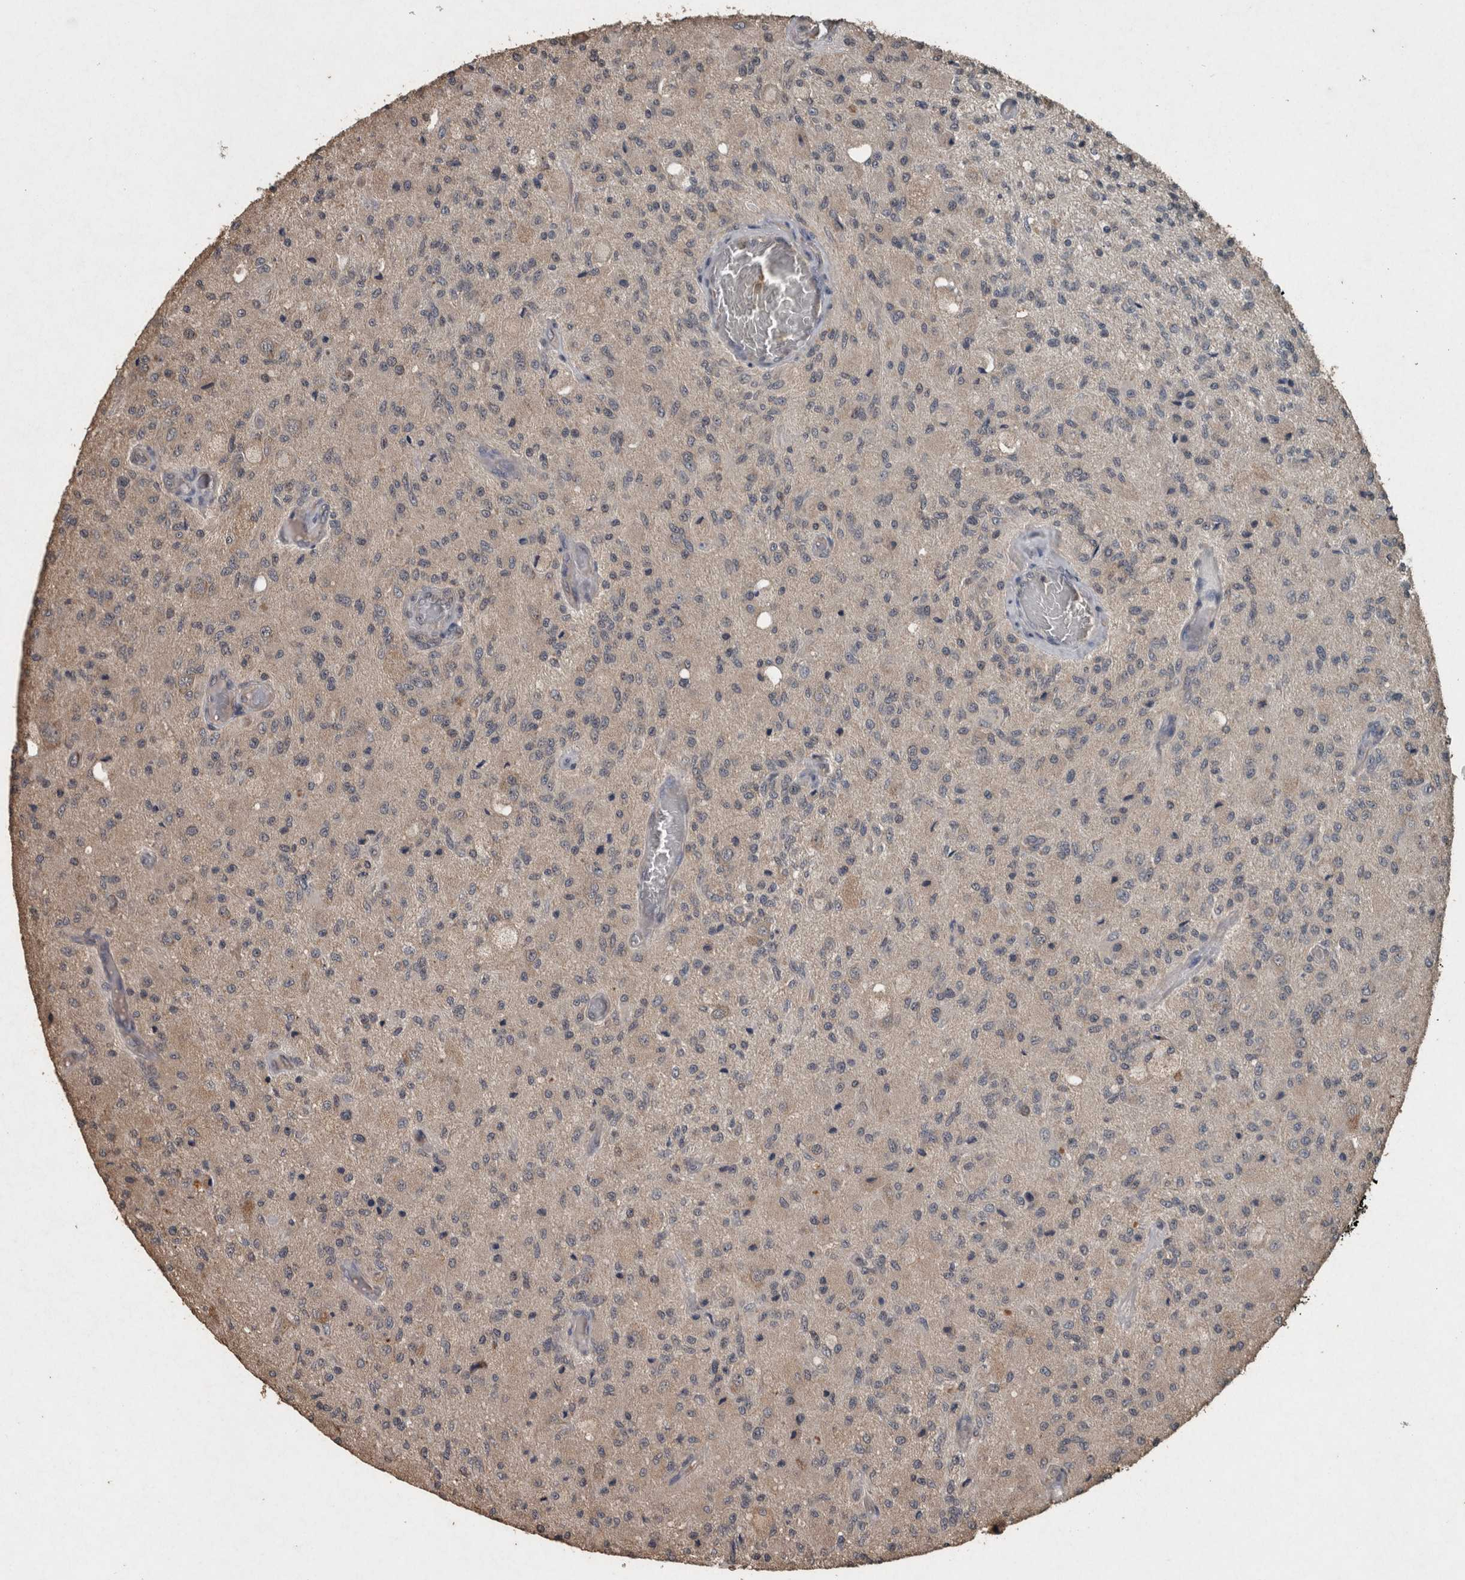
{"staining": {"intensity": "negative", "quantity": "none", "location": "none"}, "tissue": "glioma", "cell_type": "Tumor cells", "image_type": "cancer", "snomed": [{"axis": "morphology", "description": "Normal tissue, NOS"}, {"axis": "morphology", "description": "Glioma, malignant, High grade"}, {"axis": "topography", "description": "Cerebral cortex"}], "caption": "Protein analysis of high-grade glioma (malignant) displays no significant positivity in tumor cells.", "gene": "FGFRL1", "patient": {"sex": "male", "age": 77}}